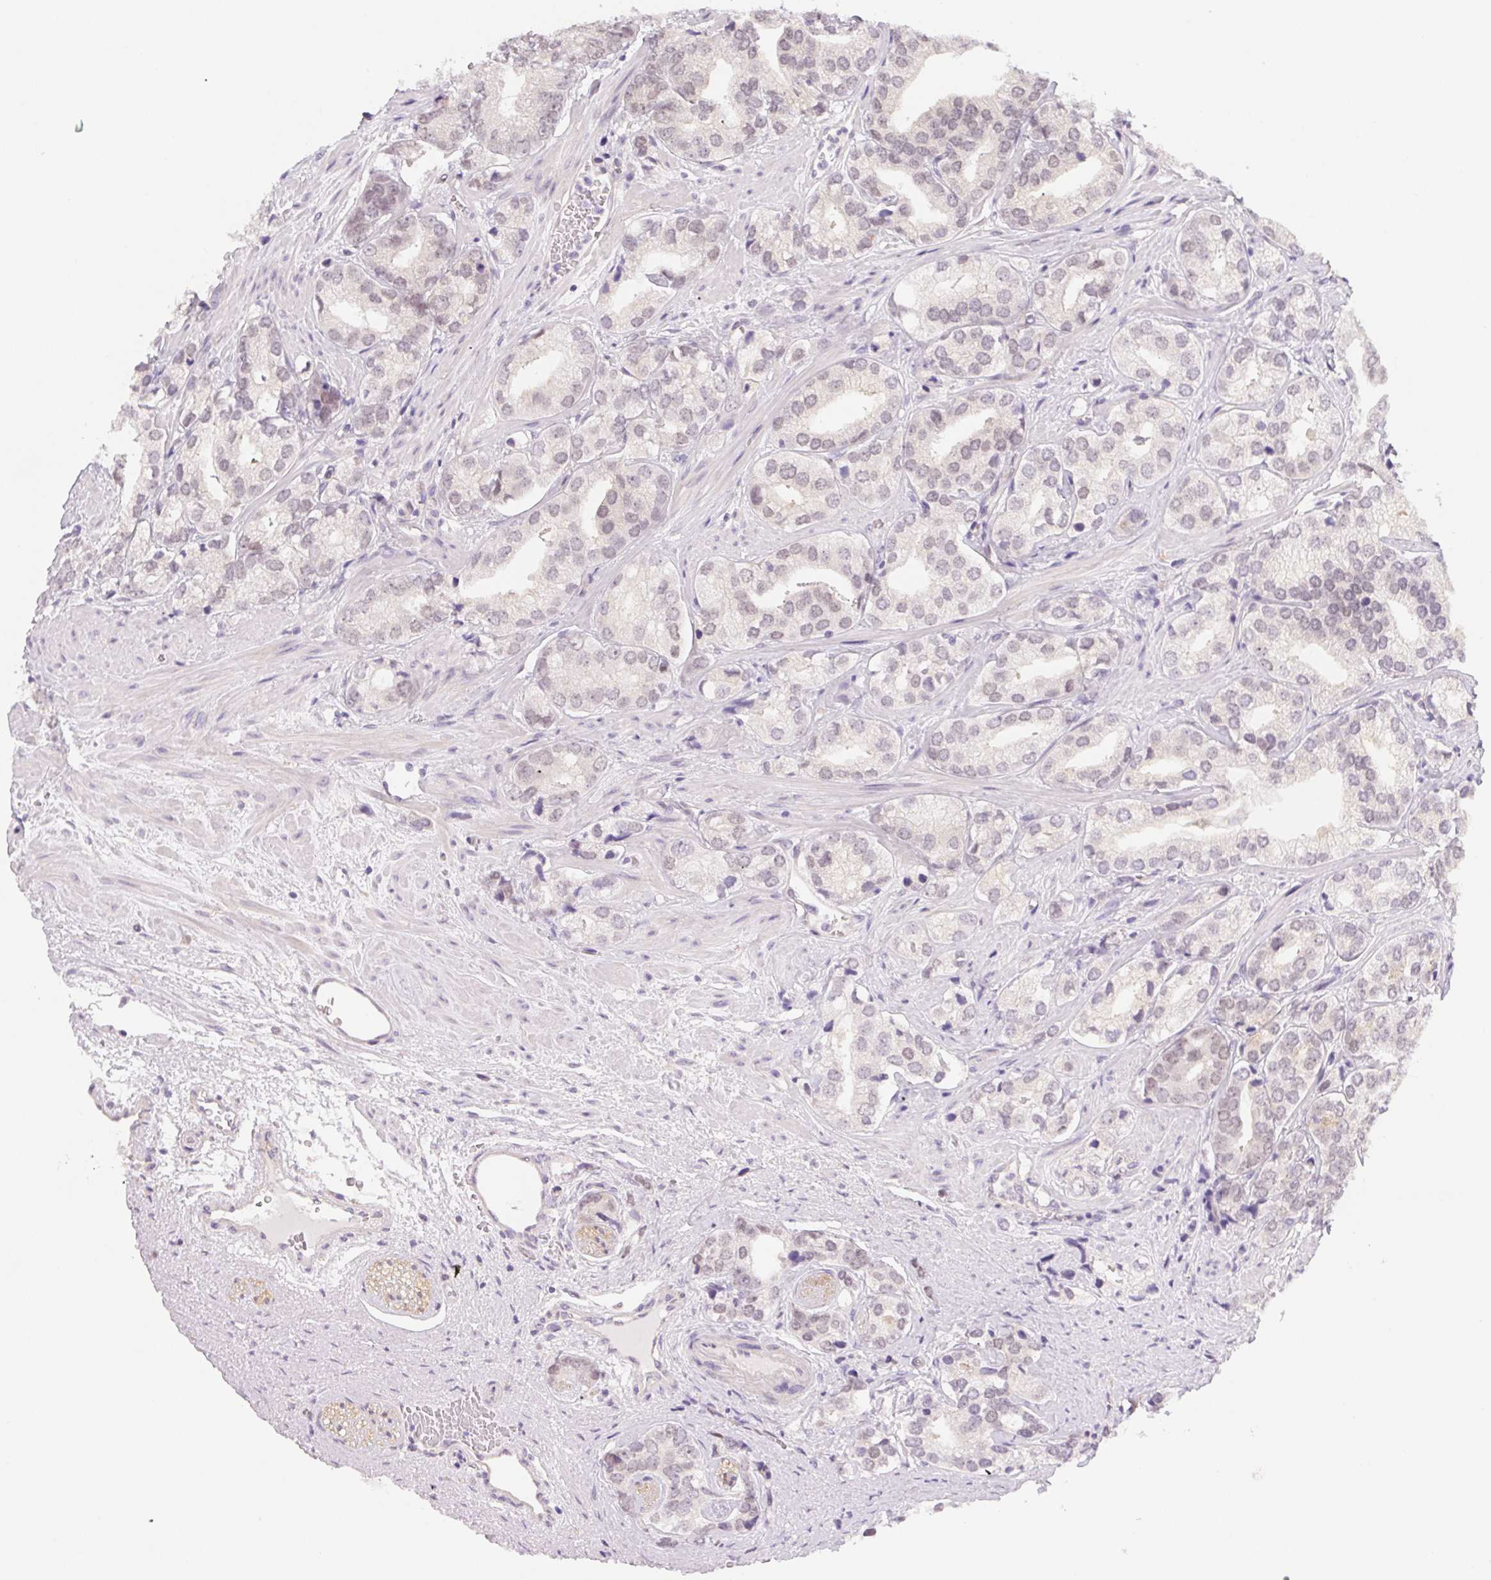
{"staining": {"intensity": "negative", "quantity": "none", "location": "none"}, "tissue": "prostate cancer", "cell_type": "Tumor cells", "image_type": "cancer", "snomed": [{"axis": "morphology", "description": "Adenocarcinoma, High grade"}, {"axis": "topography", "description": "Prostate"}], "caption": "Image shows no significant protein expression in tumor cells of prostate cancer (adenocarcinoma (high-grade)). (Brightfield microscopy of DAB (3,3'-diaminobenzidine) immunohistochemistry at high magnification).", "gene": "CTNND2", "patient": {"sex": "male", "age": 58}}